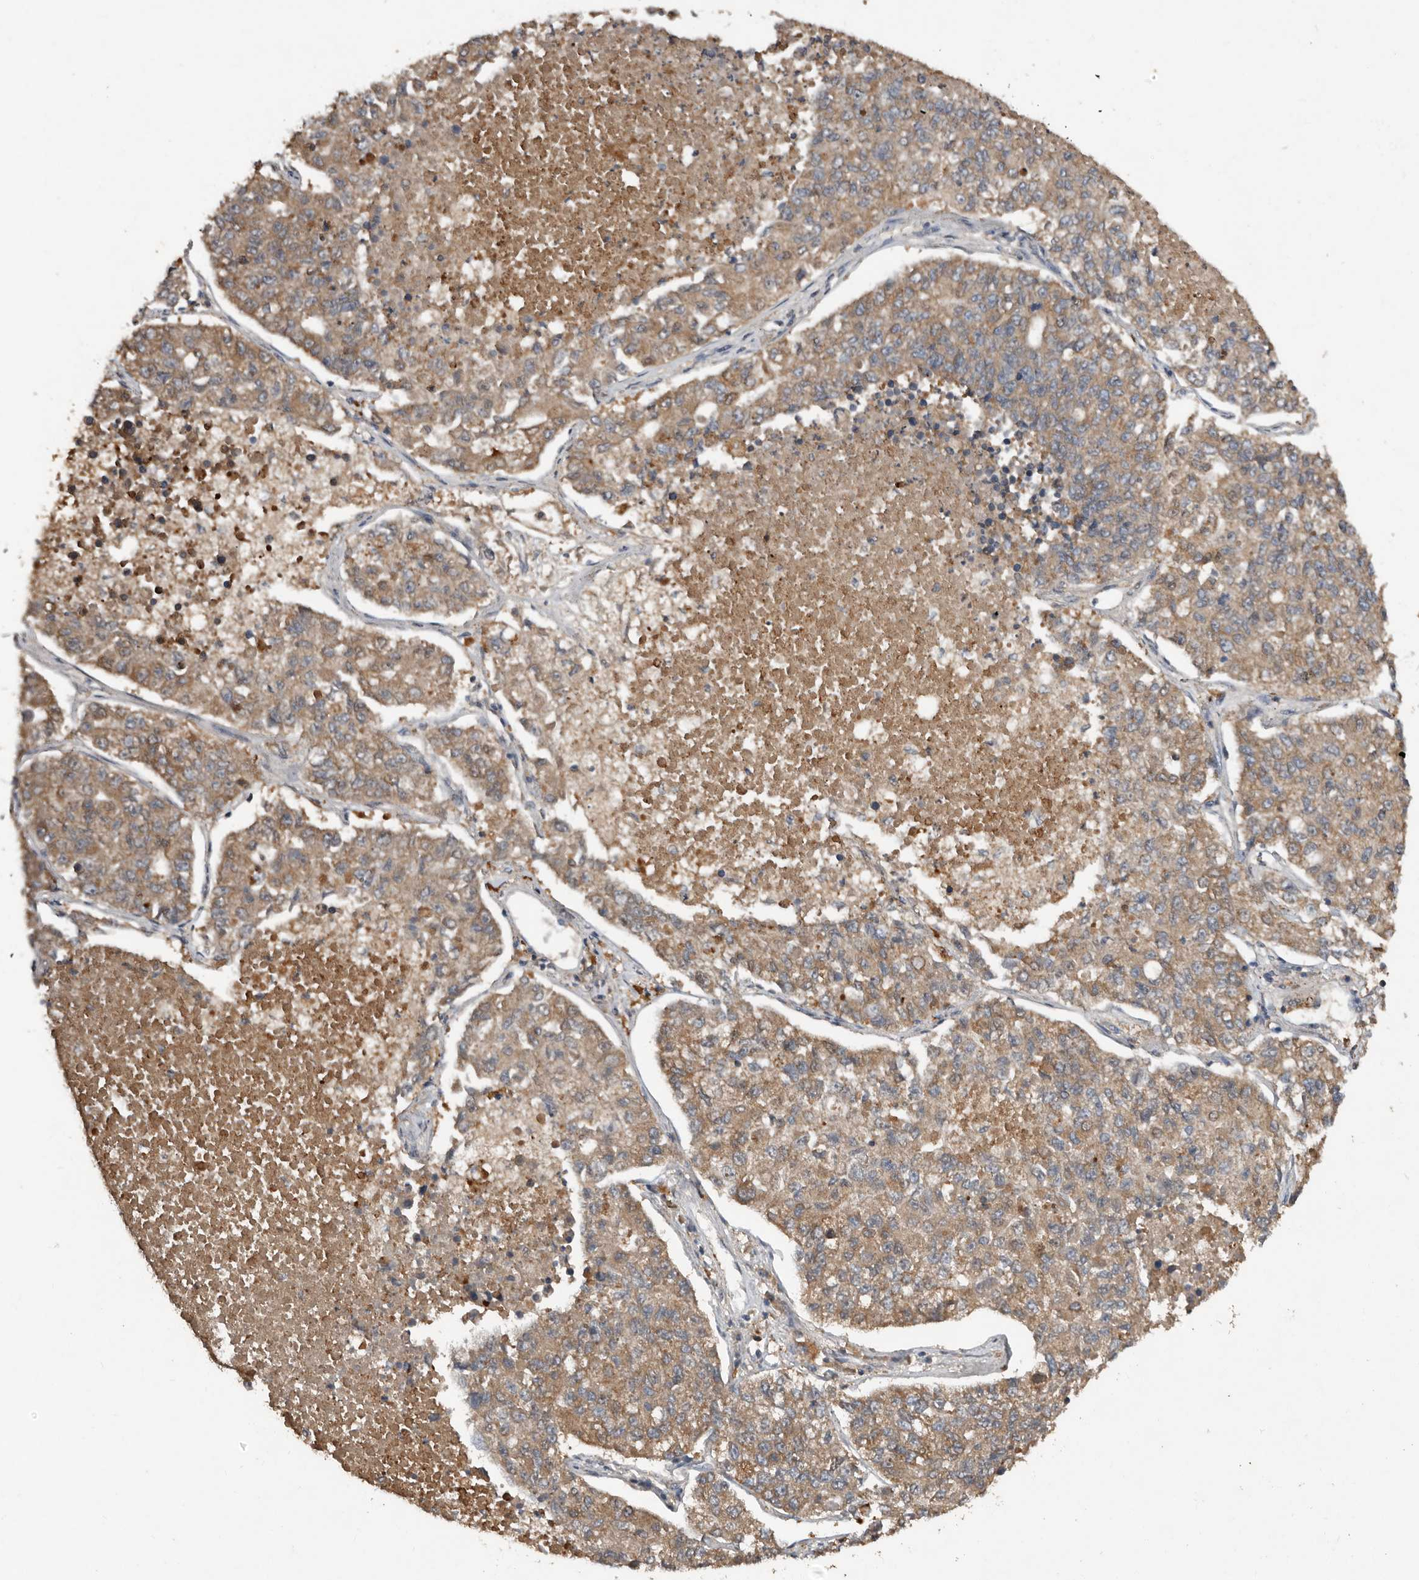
{"staining": {"intensity": "moderate", "quantity": ">75%", "location": "cytoplasmic/membranous"}, "tissue": "lung cancer", "cell_type": "Tumor cells", "image_type": "cancer", "snomed": [{"axis": "morphology", "description": "Adenocarcinoma, NOS"}, {"axis": "topography", "description": "Lung"}], "caption": "Lung cancer (adenocarcinoma) stained for a protein demonstrates moderate cytoplasmic/membranous positivity in tumor cells.", "gene": "EDEM1", "patient": {"sex": "male", "age": 49}}